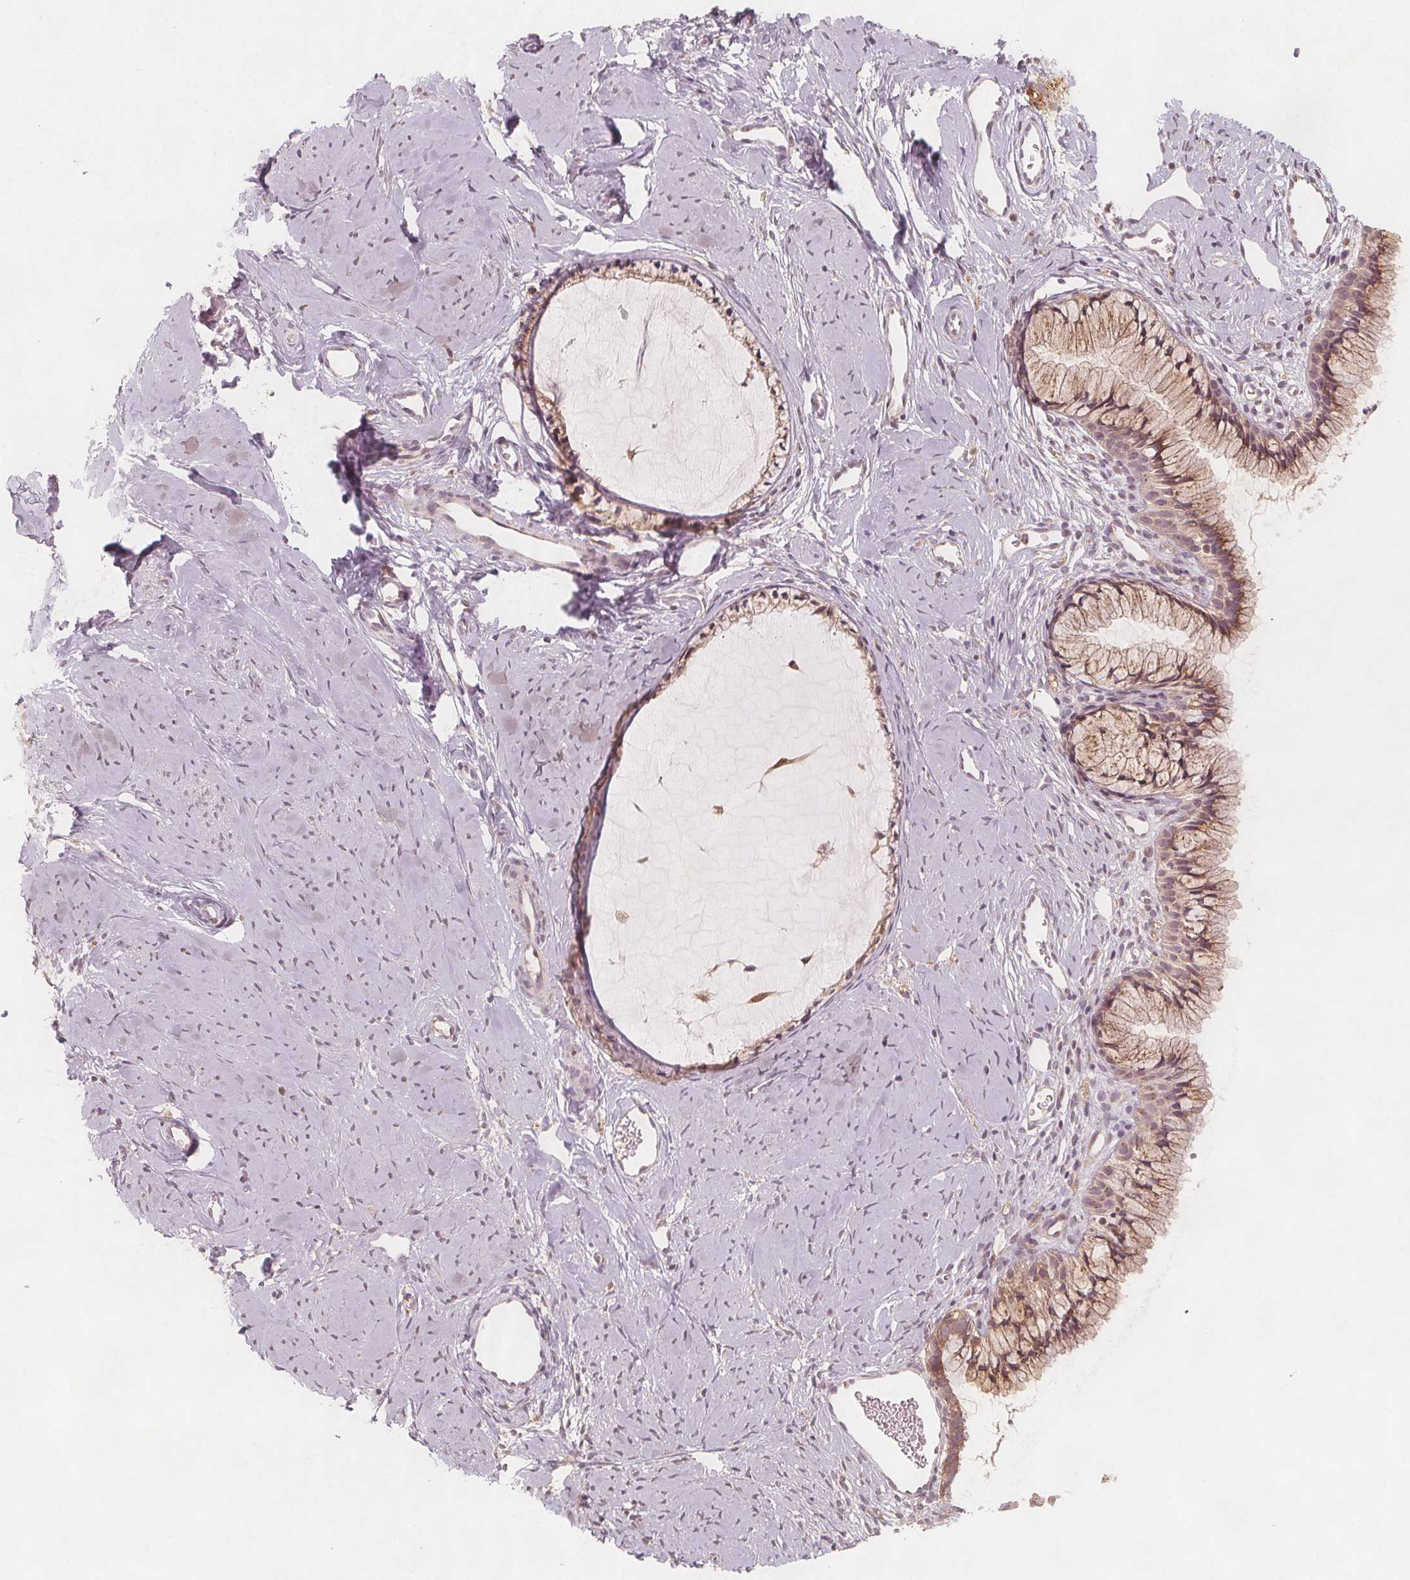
{"staining": {"intensity": "moderate", "quantity": "25%-75%", "location": "cytoplasmic/membranous,nuclear"}, "tissue": "cervix", "cell_type": "Glandular cells", "image_type": "normal", "snomed": [{"axis": "morphology", "description": "Normal tissue, NOS"}, {"axis": "topography", "description": "Cervix"}], "caption": "DAB immunohistochemical staining of benign cervix displays moderate cytoplasmic/membranous,nuclear protein staining in approximately 25%-75% of glandular cells. The staining was performed using DAB to visualize the protein expression in brown, while the nuclei were stained in blue with hematoxylin (Magnification: 20x).", "gene": "NCSTN", "patient": {"sex": "female", "age": 40}}